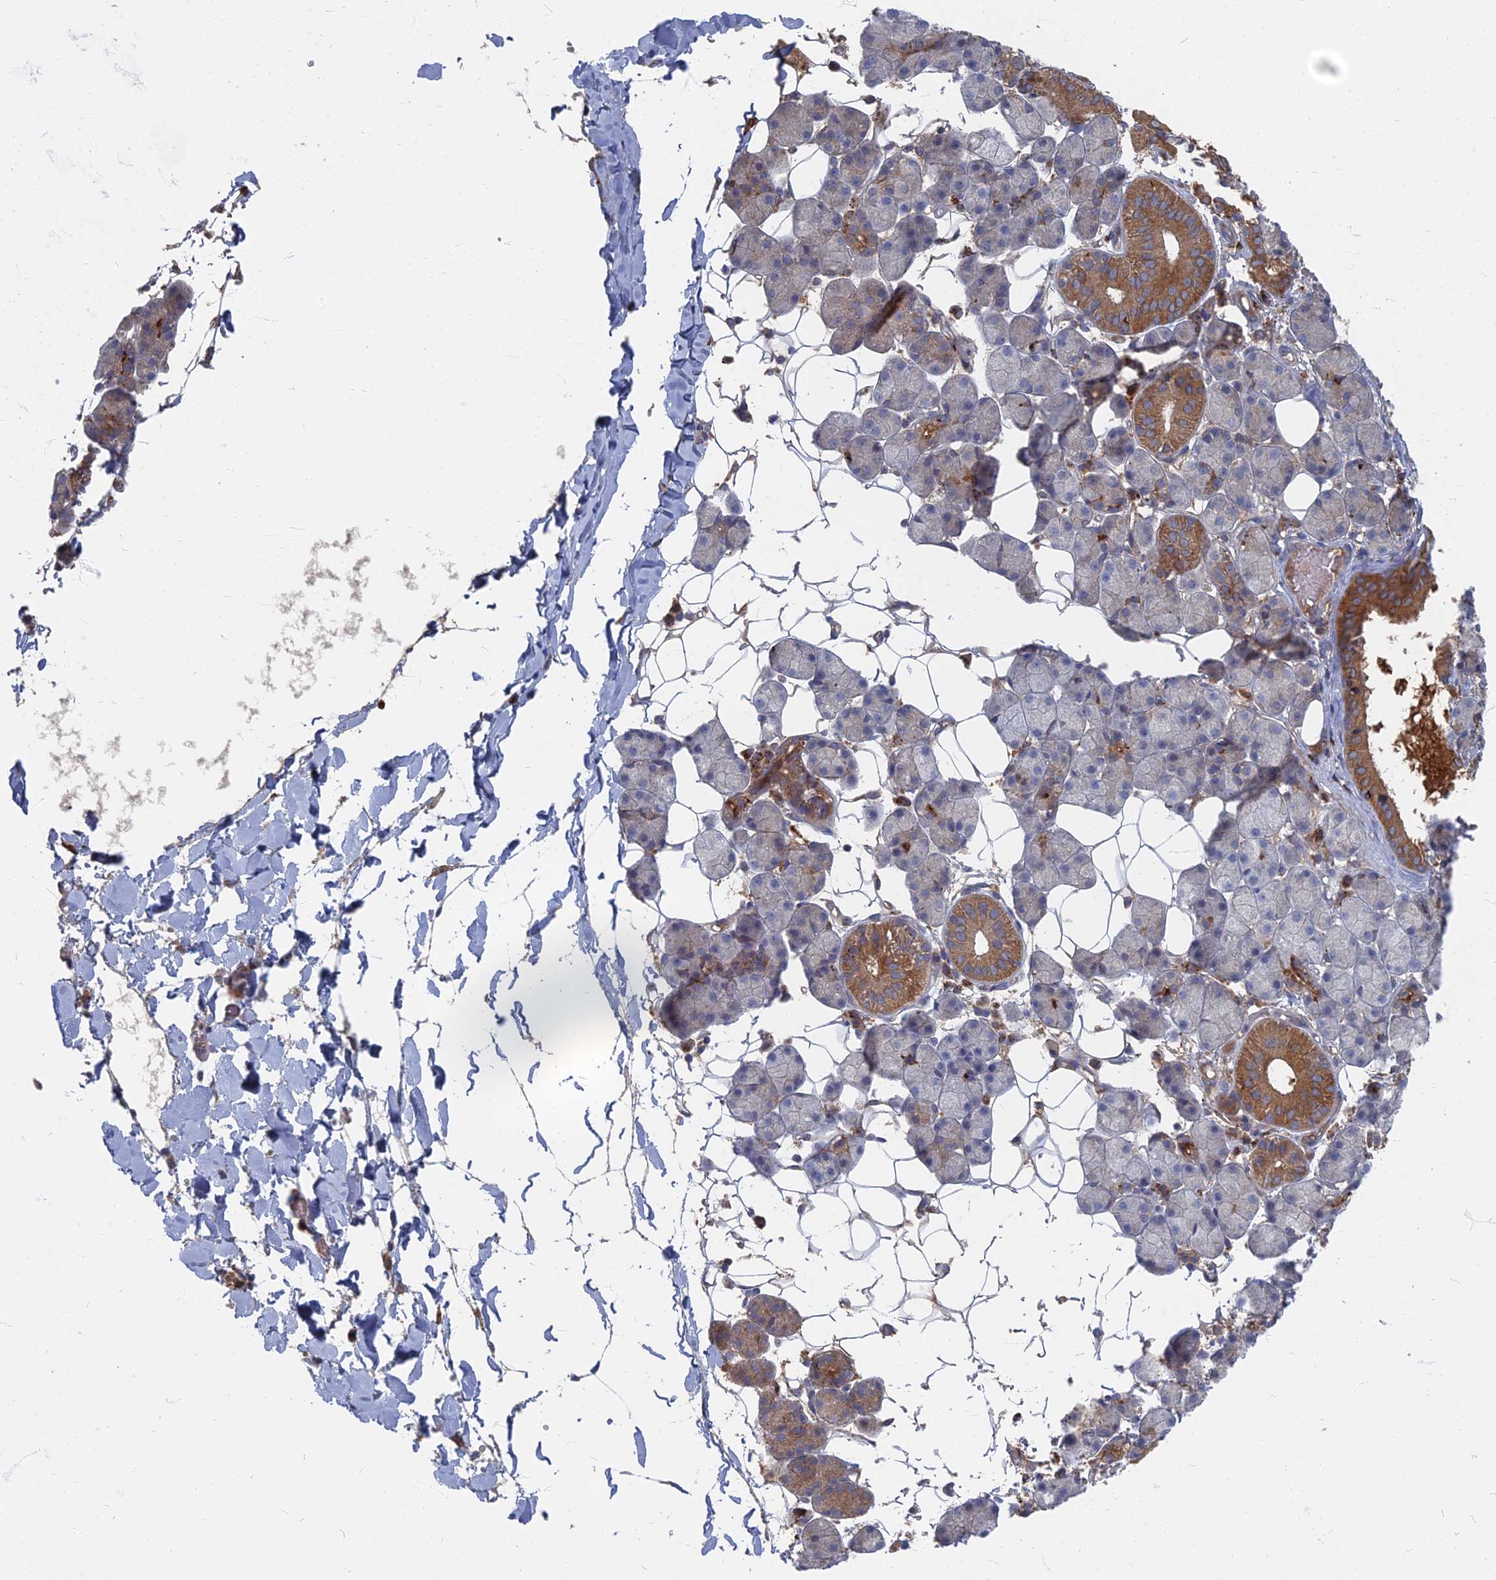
{"staining": {"intensity": "moderate", "quantity": "25%-75%", "location": "cytoplasmic/membranous"}, "tissue": "salivary gland", "cell_type": "Glandular cells", "image_type": "normal", "snomed": [{"axis": "morphology", "description": "Normal tissue, NOS"}, {"axis": "topography", "description": "Salivary gland"}], "caption": "Immunohistochemical staining of unremarkable salivary gland shows medium levels of moderate cytoplasmic/membranous staining in about 25%-75% of glandular cells.", "gene": "PPCDC", "patient": {"sex": "female", "age": 33}}